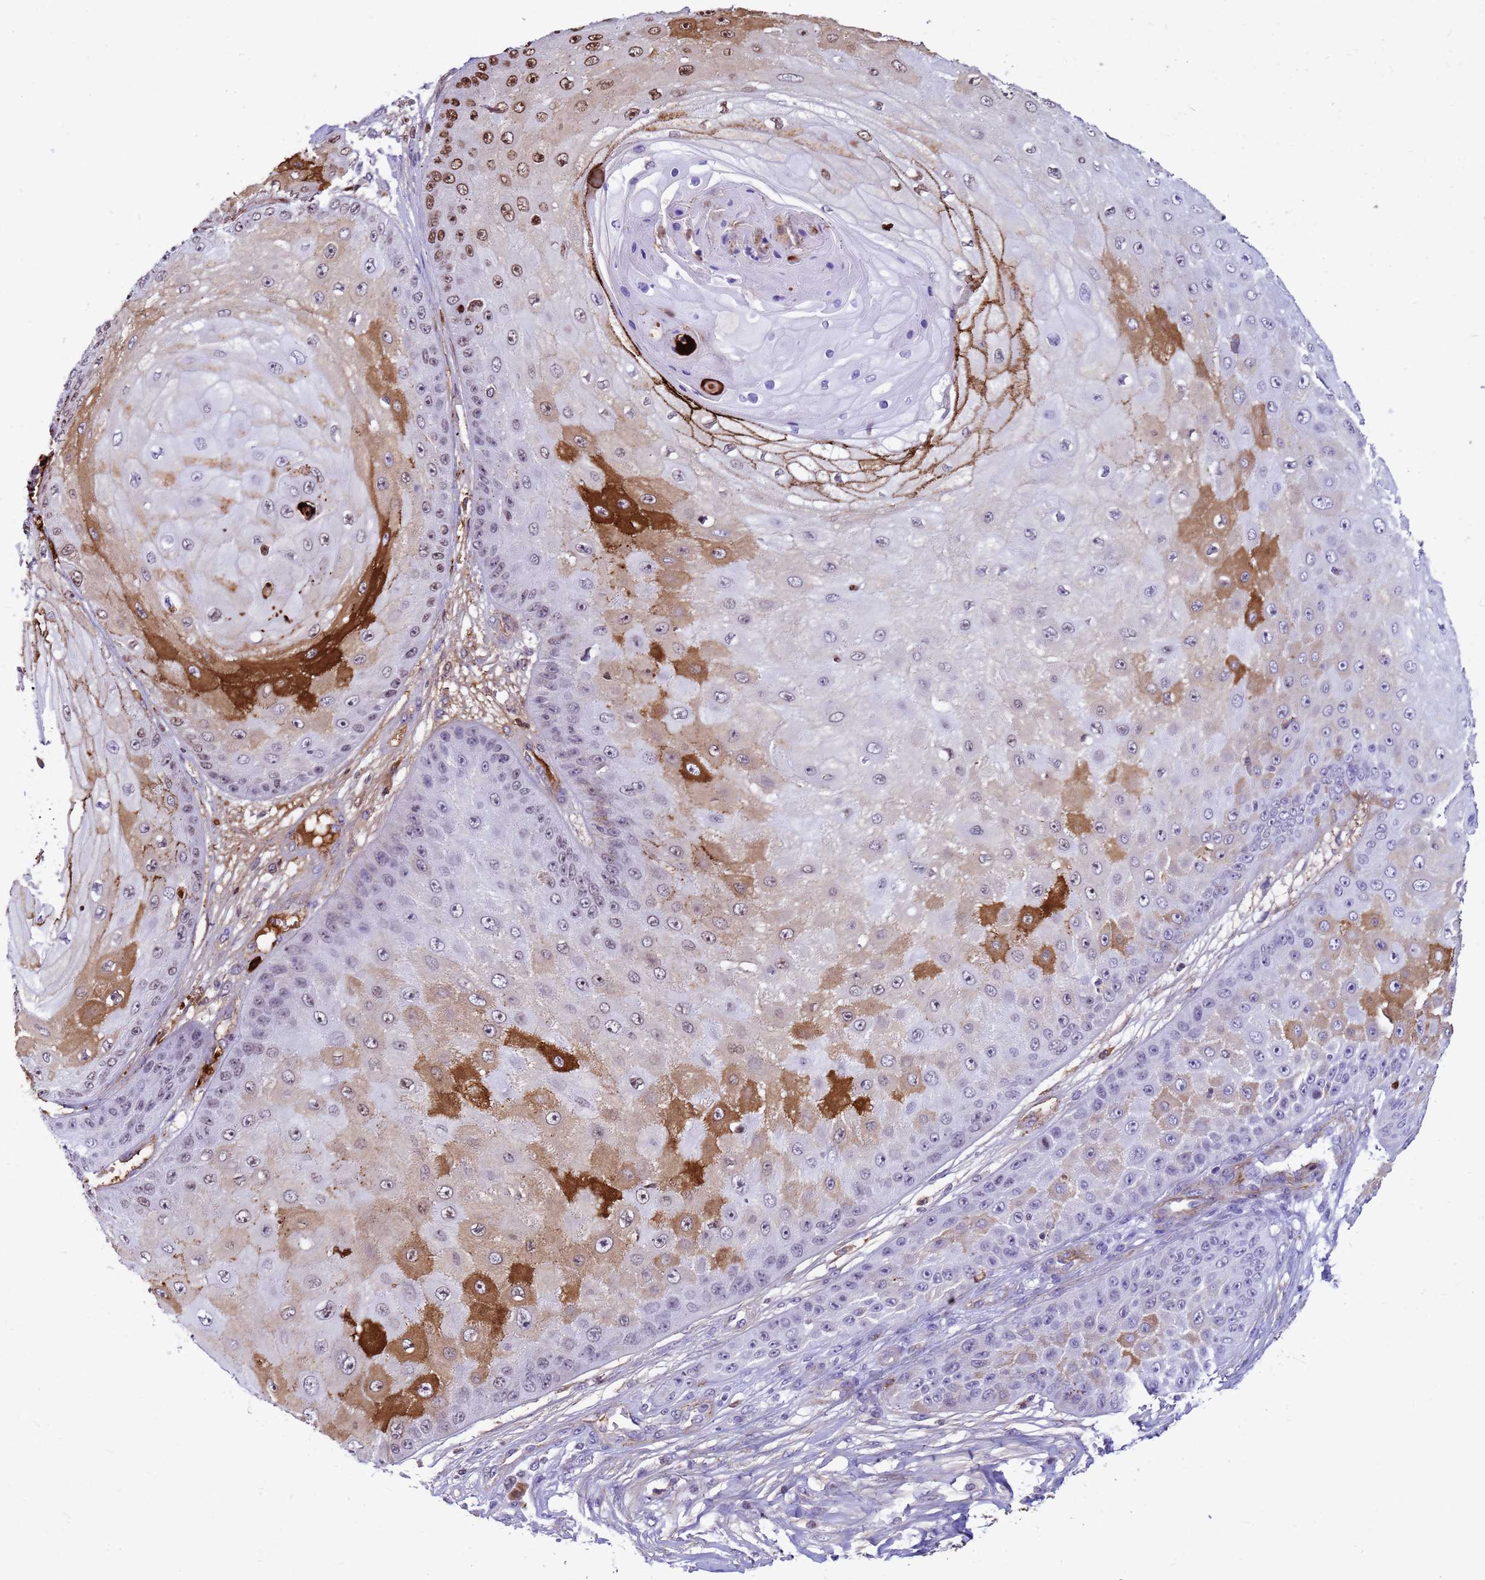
{"staining": {"intensity": "moderate", "quantity": "25%-75%", "location": "cytoplasmic/membranous,nuclear"}, "tissue": "skin cancer", "cell_type": "Tumor cells", "image_type": "cancer", "snomed": [{"axis": "morphology", "description": "Squamous cell carcinoma, NOS"}, {"axis": "topography", "description": "Skin"}], "caption": "Squamous cell carcinoma (skin) stained with a brown dye demonstrates moderate cytoplasmic/membranous and nuclear positive staining in about 25%-75% of tumor cells.", "gene": "ORM1", "patient": {"sex": "male", "age": 70}}